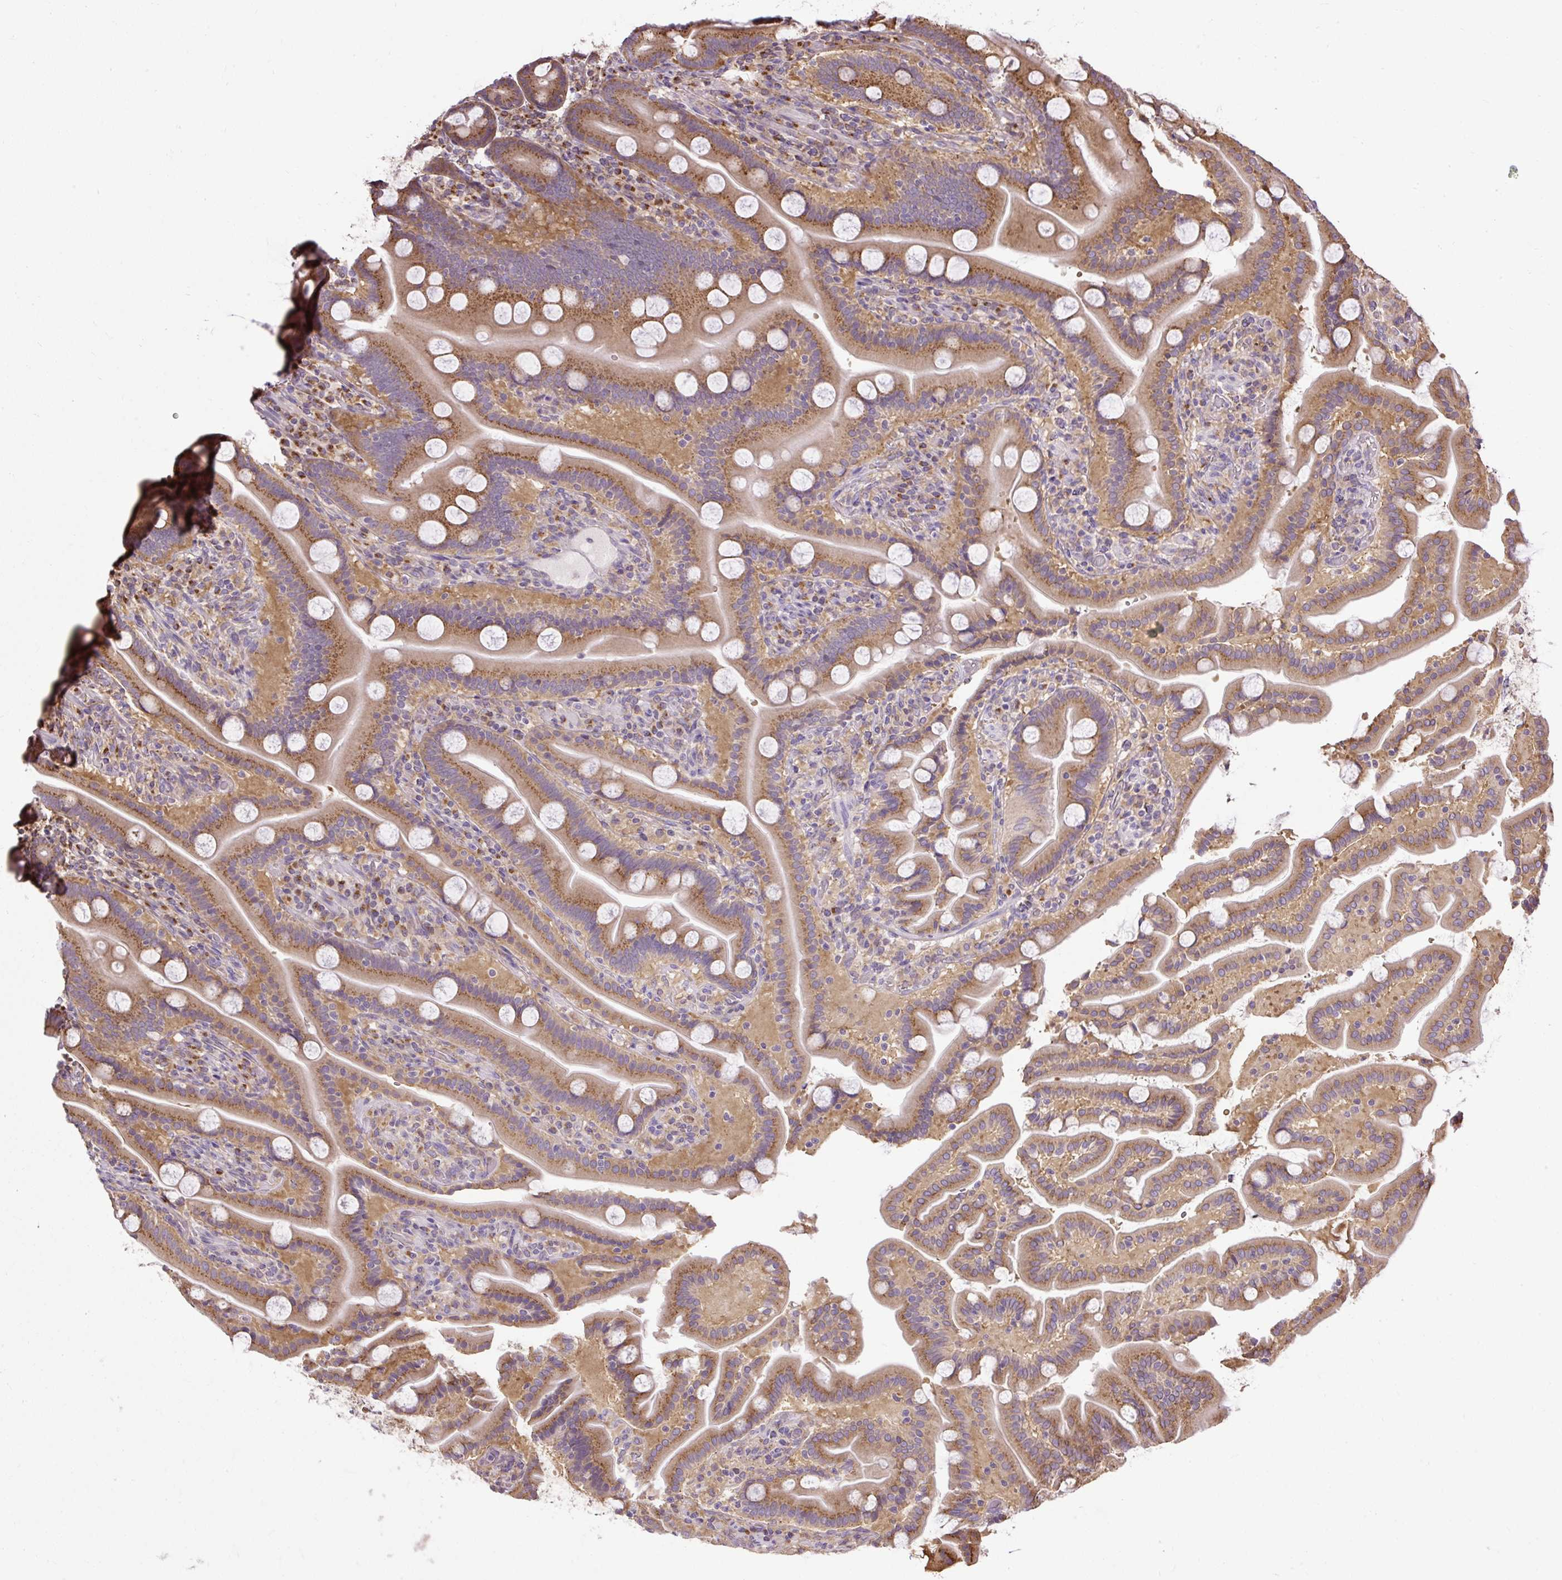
{"staining": {"intensity": "moderate", "quantity": ">75%", "location": "cytoplasmic/membranous"}, "tissue": "duodenum", "cell_type": "Glandular cells", "image_type": "normal", "snomed": [{"axis": "morphology", "description": "Normal tissue, NOS"}, {"axis": "topography", "description": "Duodenum"}], "caption": "Immunohistochemistry (DAB (3,3'-diaminobenzidine)) staining of normal duodenum demonstrates moderate cytoplasmic/membranous protein staining in approximately >75% of glandular cells.", "gene": "SMC4", "patient": {"sex": "male", "age": 55}}